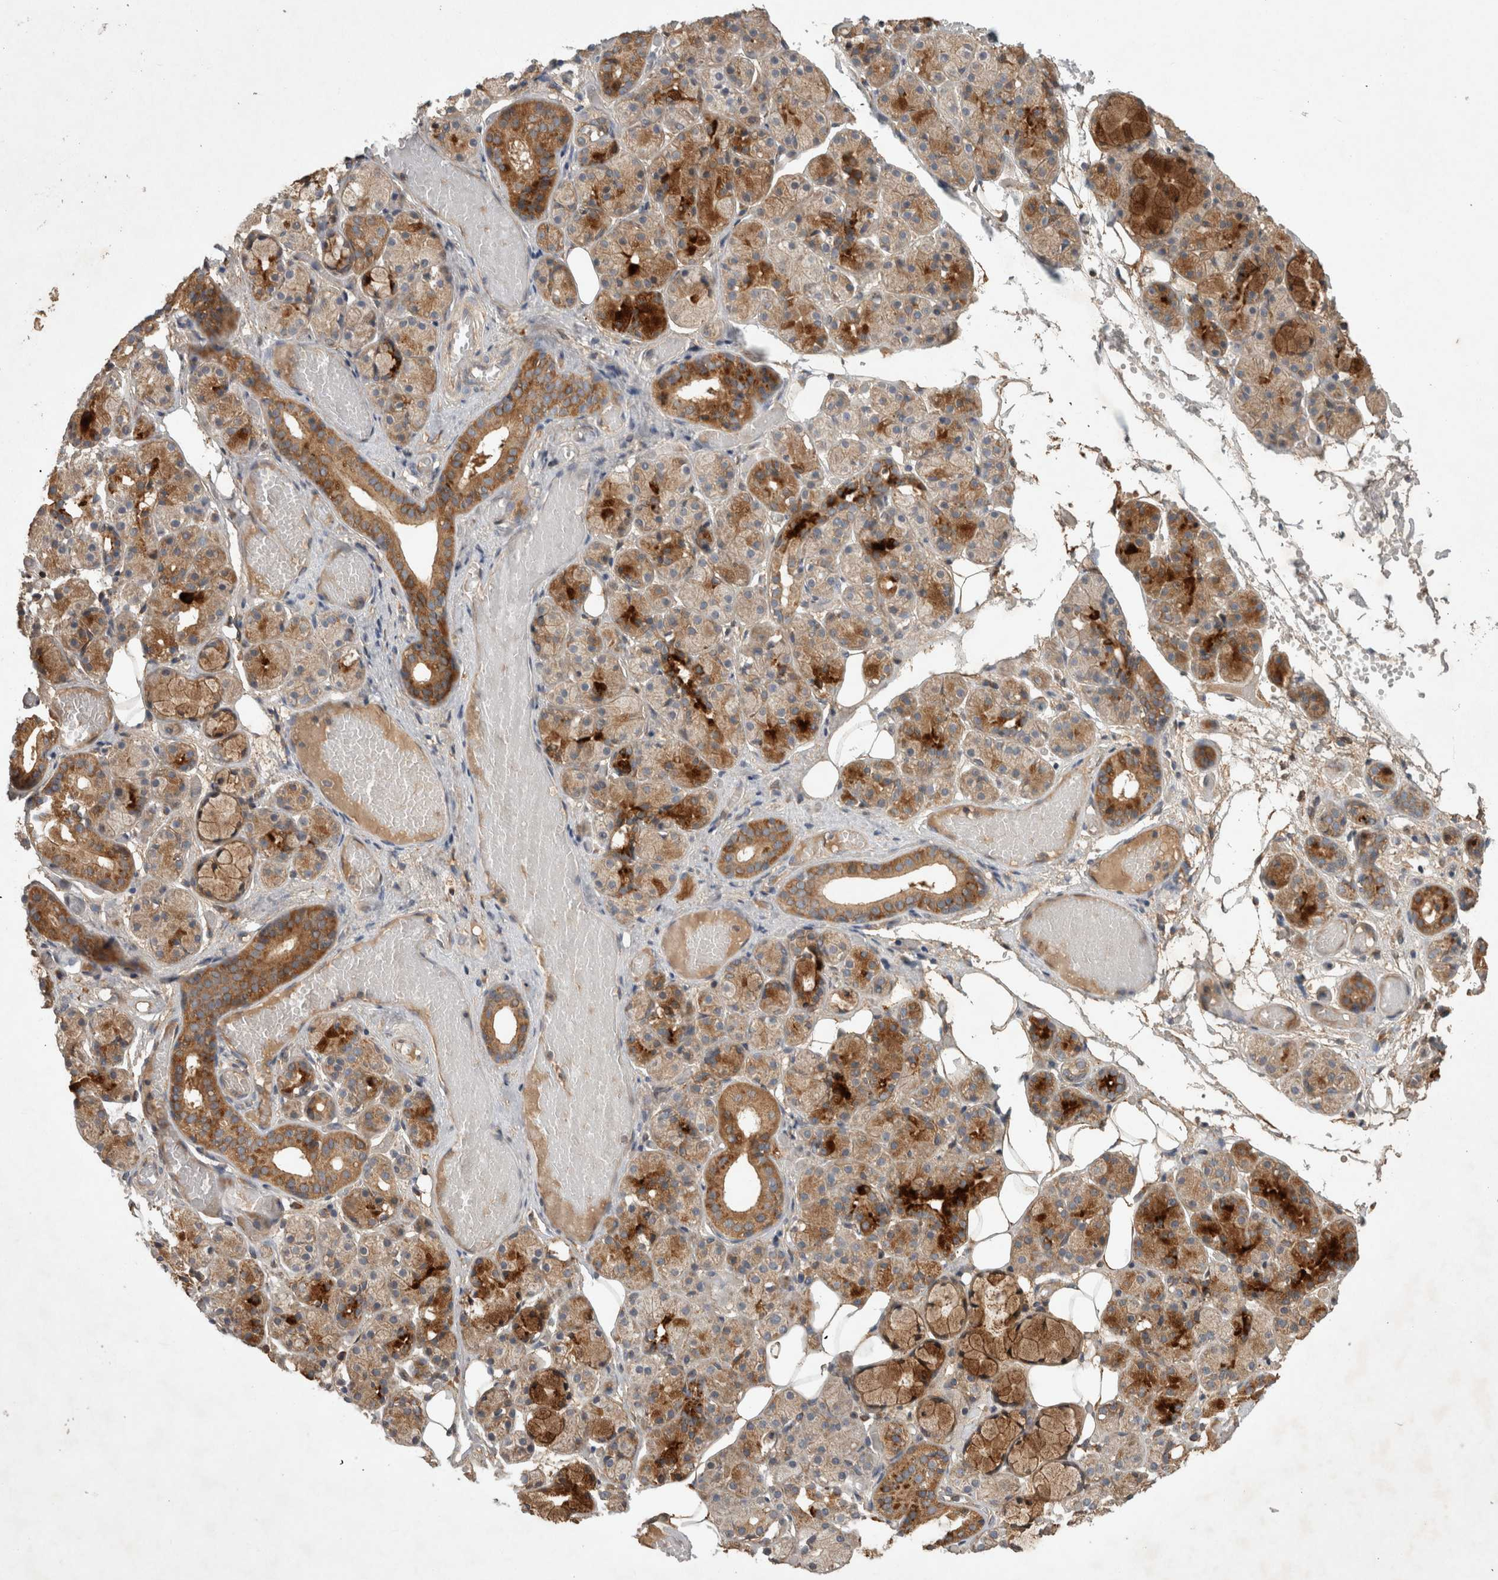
{"staining": {"intensity": "moderate", "quantity": "25%-75%", "location": "cytoplasmic/membranous"}, "tissue": "salivary gland", "cell_type": "Glandular cells", "image_type": "normal", "snomed": [{"axis": "morphology", "description": "Normal tissue, NOS"}, {"axis": "topography", "description": "Salivary gland"}], "caption": "Normal salivary gland exhibits moderate cytoplasmic/membranous staining in about 25%-75% of glandular cells.", "gene": "SERAC1", "patient": {"sex": "male", "age": 63}}